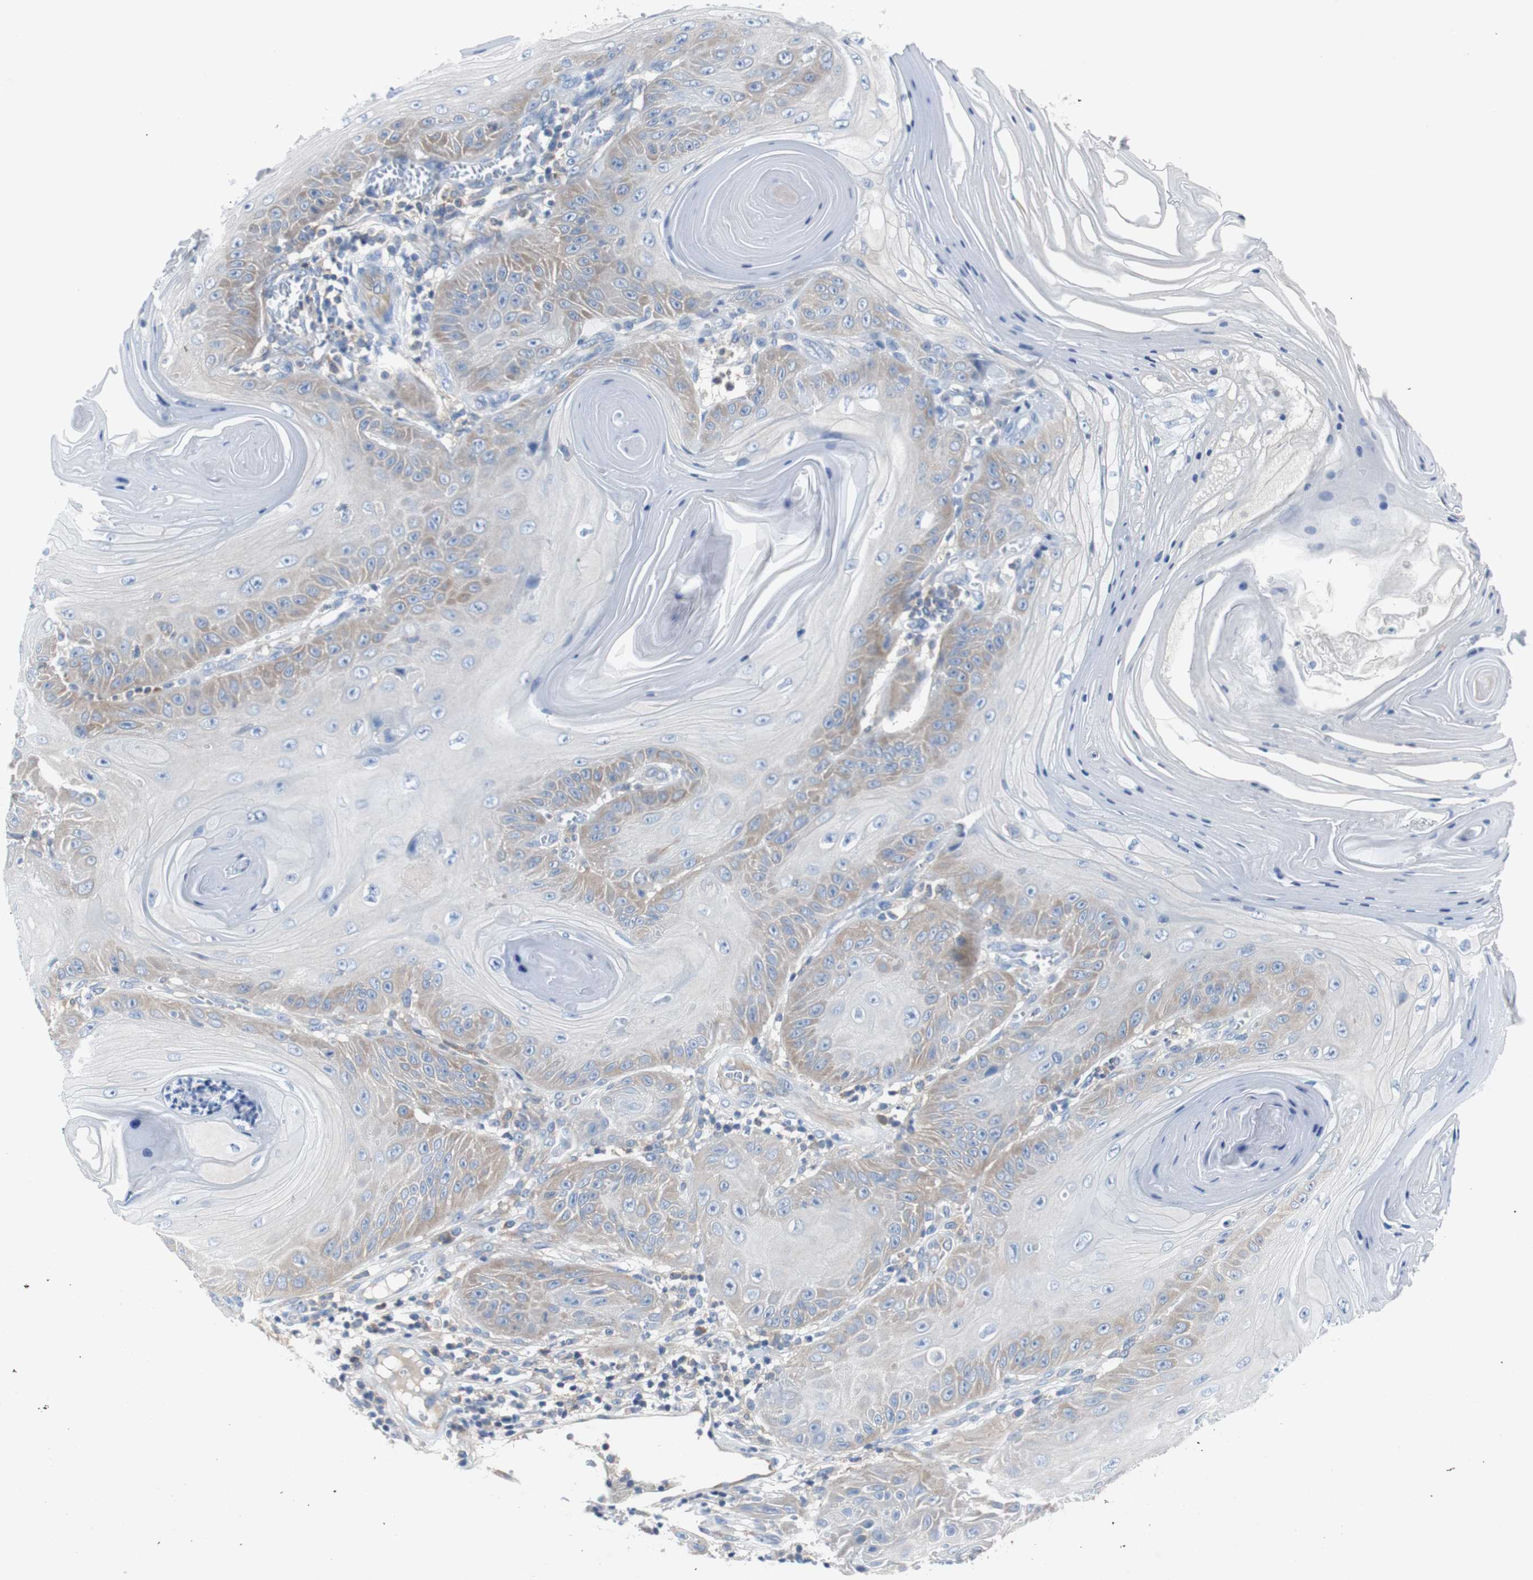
{"staining": {"intensity": "weak", "quantity": "<25%", "location": "cytoplasmic/membranous"}, "tissue": "skin cancer", "cell_type": "Tumor cells", "image_type": "cancer", "snomed": [{"axis": "morphology", "description": "Squamous cell carcinoma, NOS"}, {"axis": "topography", "description": "Skin"}], "caption": "This is an IHC histopathology image of skin squamous cell carcinoma. There is no staining in tumor cells.", "gene": "EEF2K", "patient": {"sex": "female", "age": 78}}